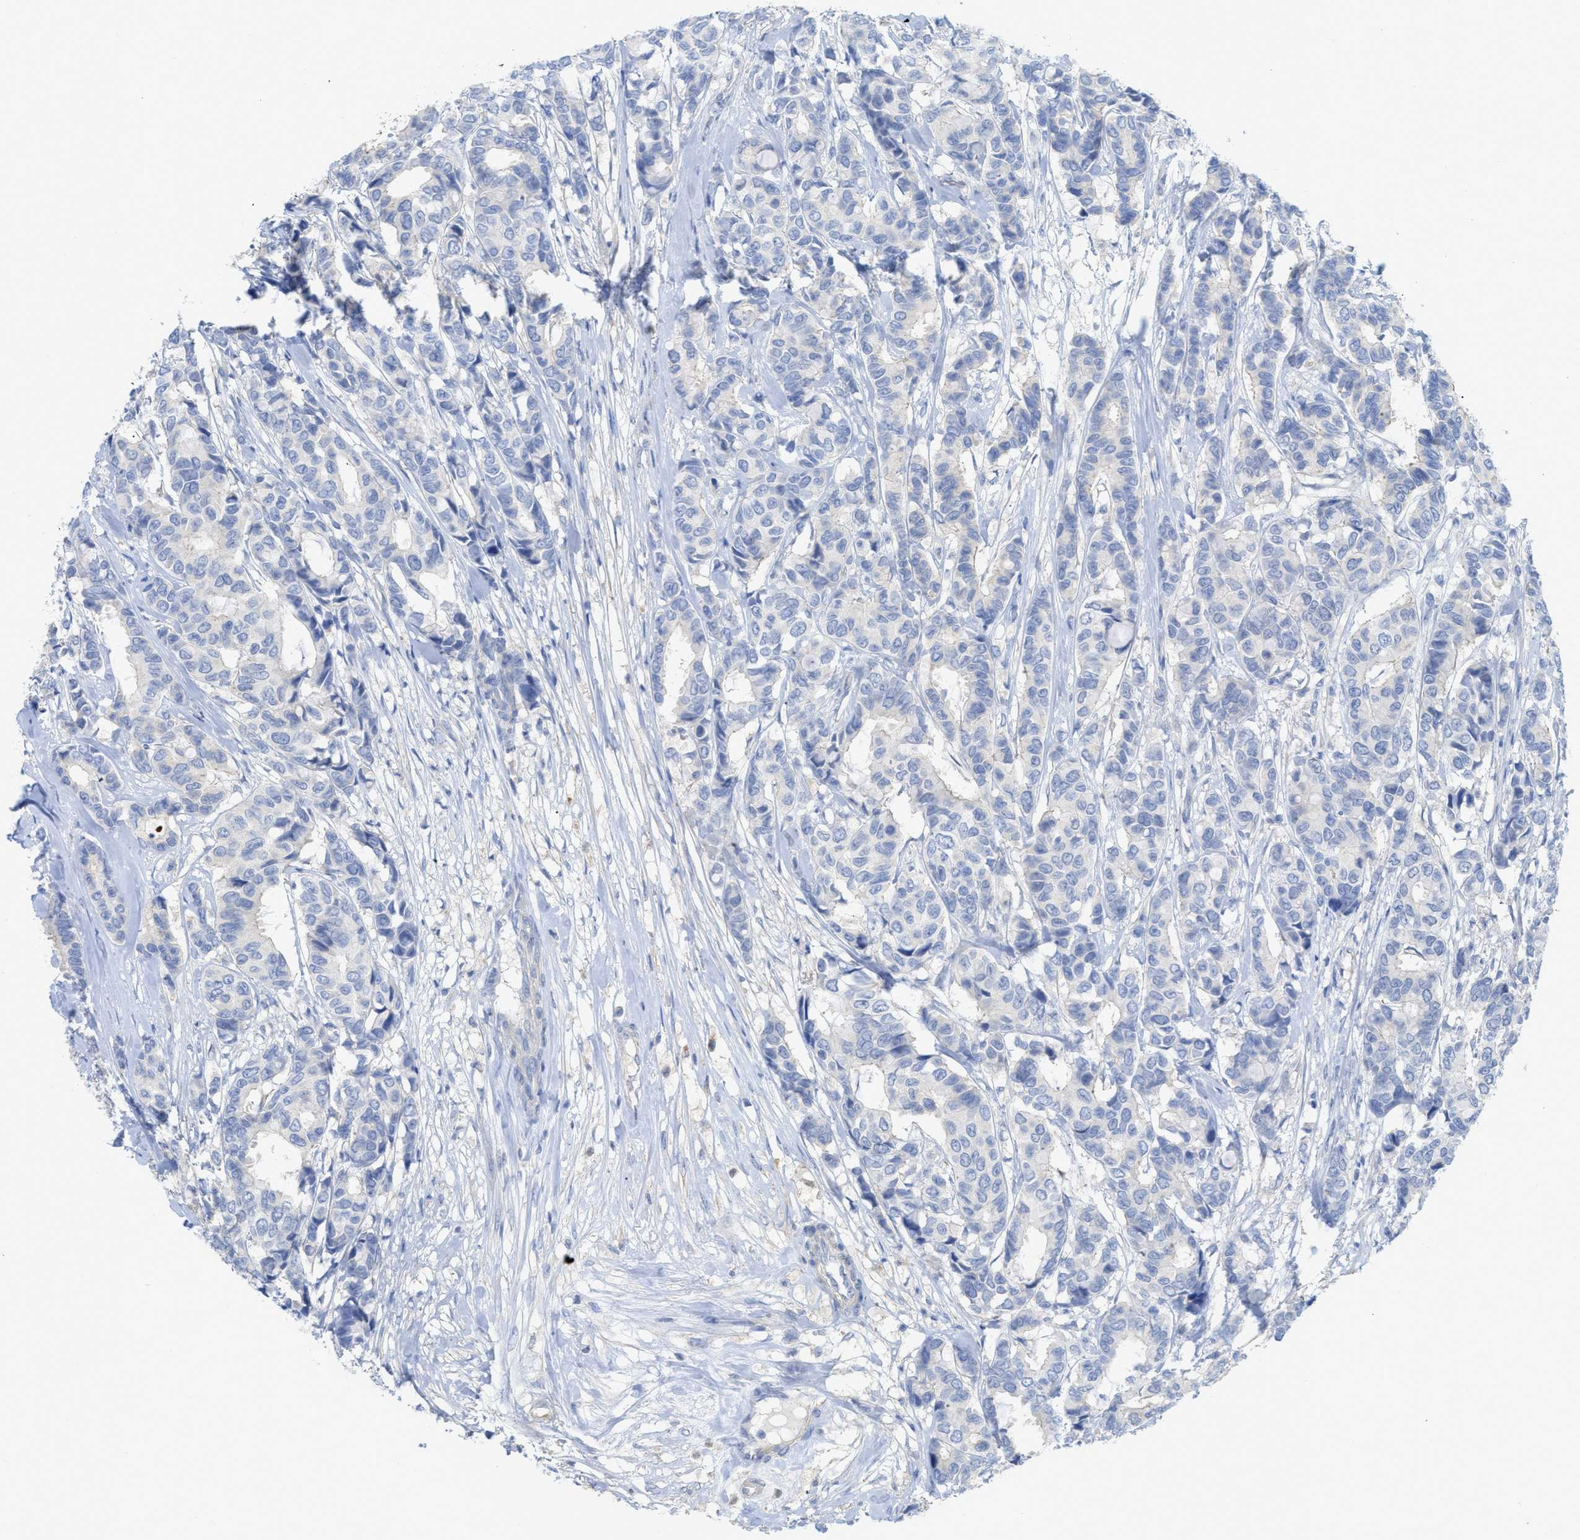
{"staining": {"intensity": "negative", "quantity": "none", "location": "none"}, "tissue": "breast cancer", "cell_type": "Tumor cells", "image_type": "cancer", "snomed": [{"axis": "morphology", "description": "Duct carcinoma"}, {"axis": "topography", "description": "Breast"}], "caption": "Immunohistochemistry image of human breast intraductal carcinoma stained for a protein (brown), which displays no staining in tumor cells.", "gene": "MYL3", "patient": {"sex": "female", "age": 87}}